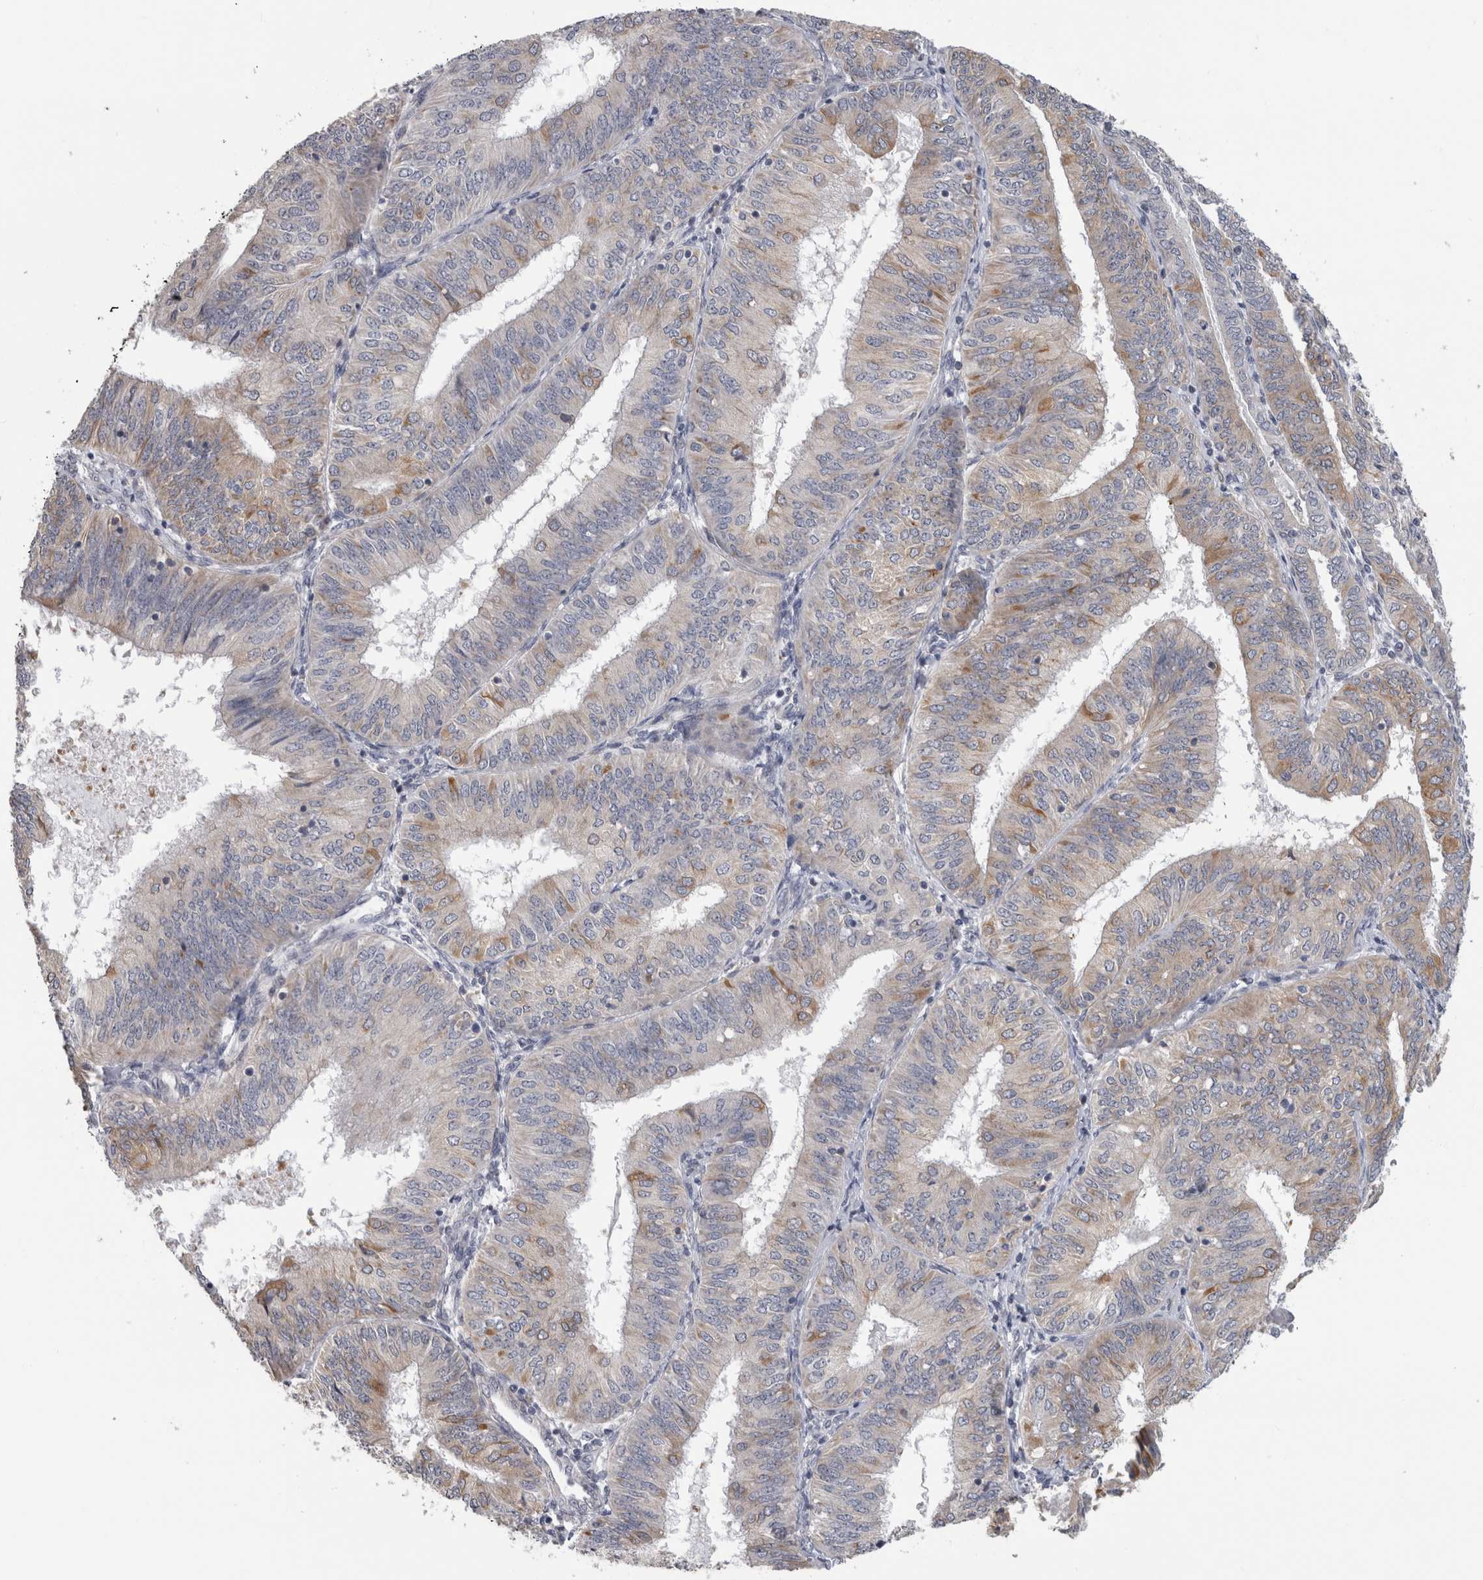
{"staining": {"intensity": "moderate", "quantity": "<25%", "location": "cytoplasmic/membranous"}, "tissue": "endometrial cancer", "cell_type": "Tumor cells", "image_type": "cancer", "snomed": [{"axis": "morphology", "description": "Adenocarcinoma, NOS"}, {"axis": "topography", "description": "Endometrium"}], "caption": "Endometrial adenocarcinoma stained with DAB (3,3'-diaminobenzidine) IHC displays low levels of moderate cytoplasmic/membranous positivity in approximately <25% of tumor cells. (Stains: DAB (3,3'-diaminobenzidine) in brown, nuclei in blue, Microscopy: brightfield microscopy at high magnification).", "gene": "TMEM242", "patient": {"sex": "female", "age": 58}}